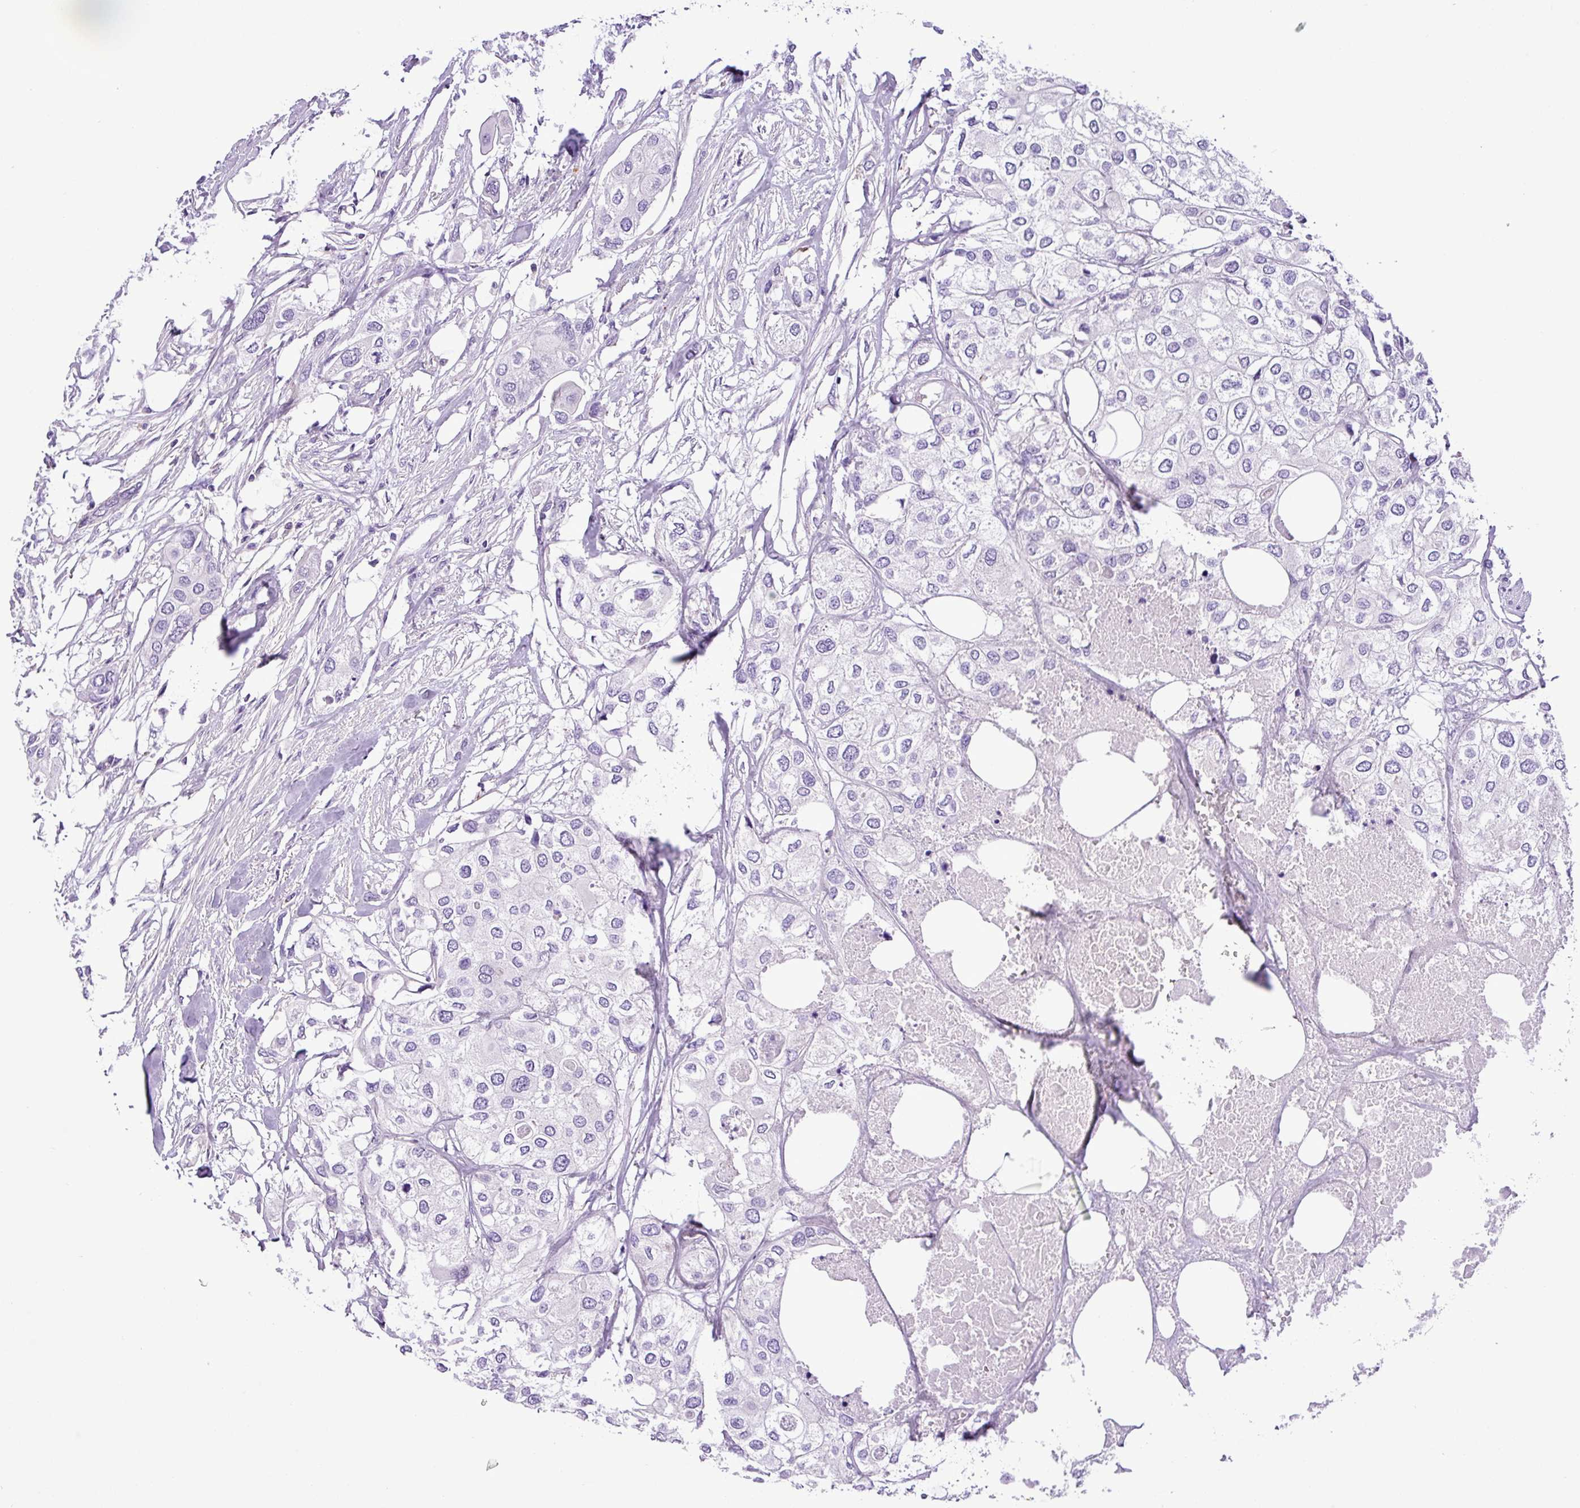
{"staining": {"intensity": "negative", "quantity": "none", "location": "none"}, "tissue": "urothelial cancer", "cell_type": "Tumor cells", "image_type": "cancer", "snomed": [{"axis": "morphology", "description": "Urothelial carcinoma, High grade"}, {"axis": "topography", "description": "Urinary bladder"}], "caption": "Tumor cells show no significant staining in high-grade urothelial carcinoma. (DAB immunohistochemistry (IHC) visualized using brightfield microscopy, high magnification).", "gene": "ZNF334", "patient": {"sex": "male", "age": 64}}